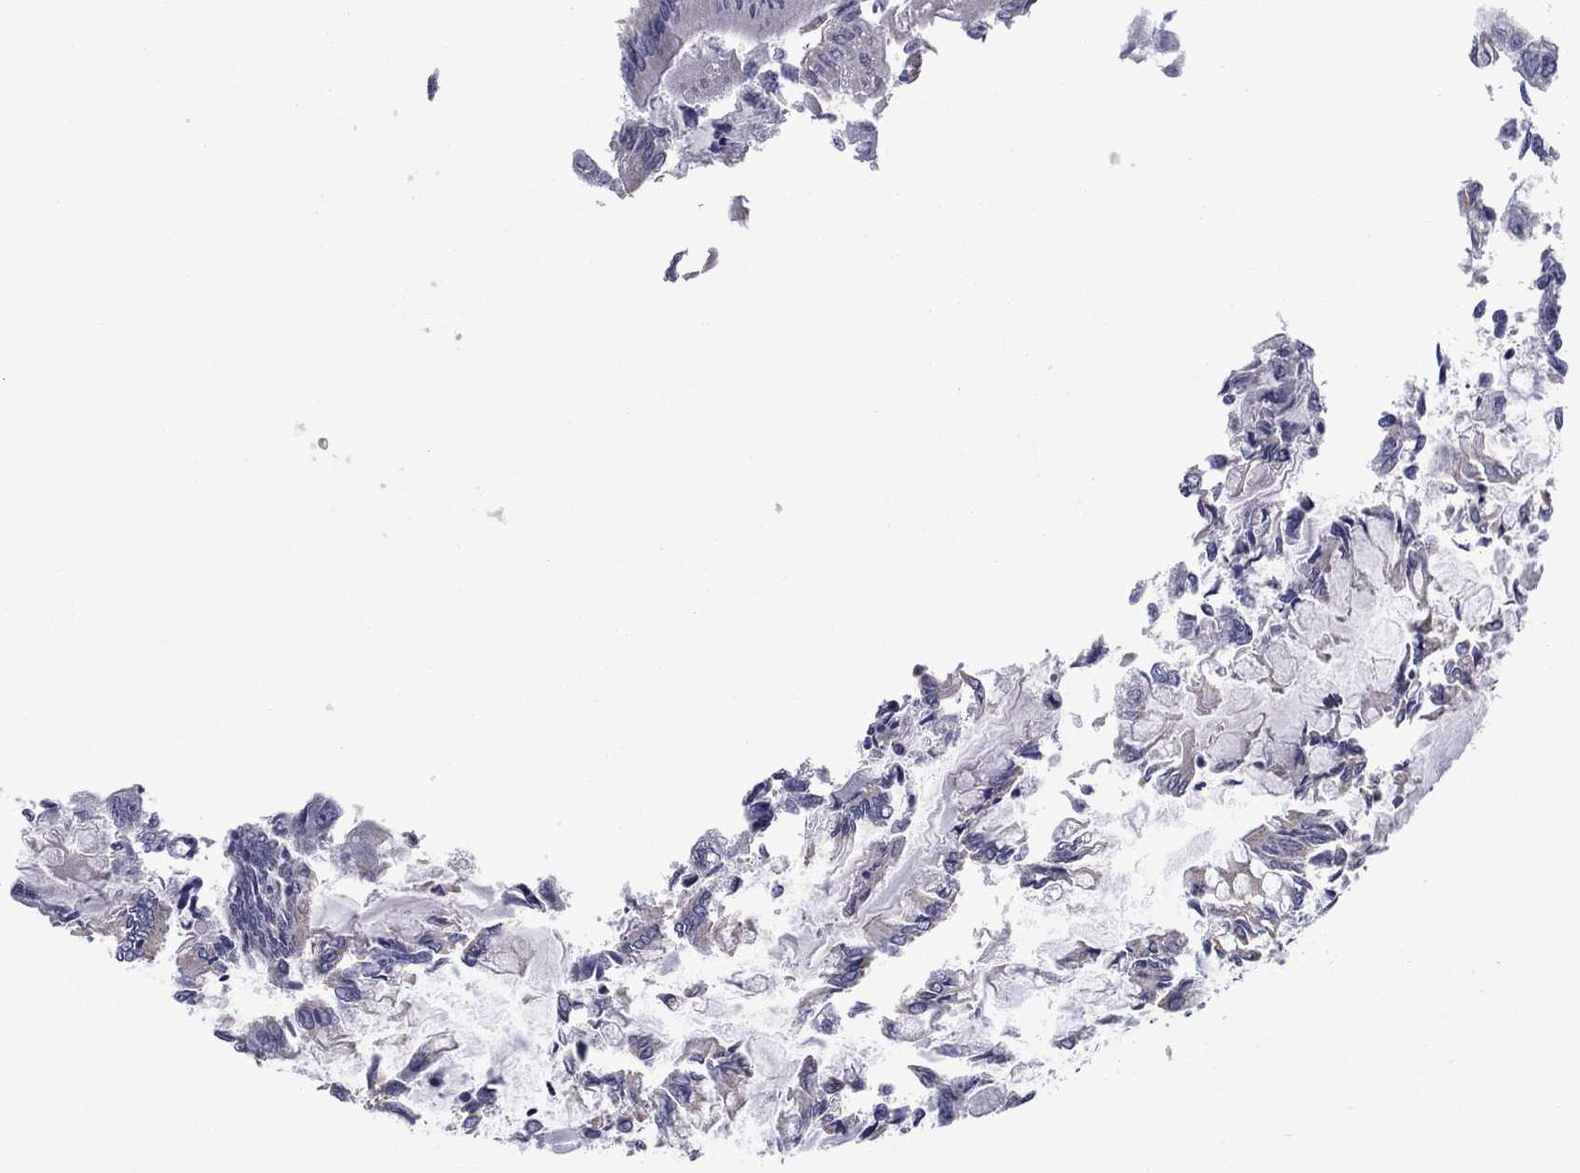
{"staining": {"intensity": "negative", "quantity": "none", "location": "none"}, "tissue": "colorectal cancer", "cell_type": "Tumor cells", "image_type": "cancer", "snomed": [{"axis": "morphology", "description": "Adenocarcinoma, NOS"}, {"axis": "topography", "description": "Colon"}], "caption": "Immunohistochemical staining of human colorectal adenocarcinoma displays no significant staining in tumor cells.", "gene": "NME5", "patient": {"sex": "female", "age": 65}}